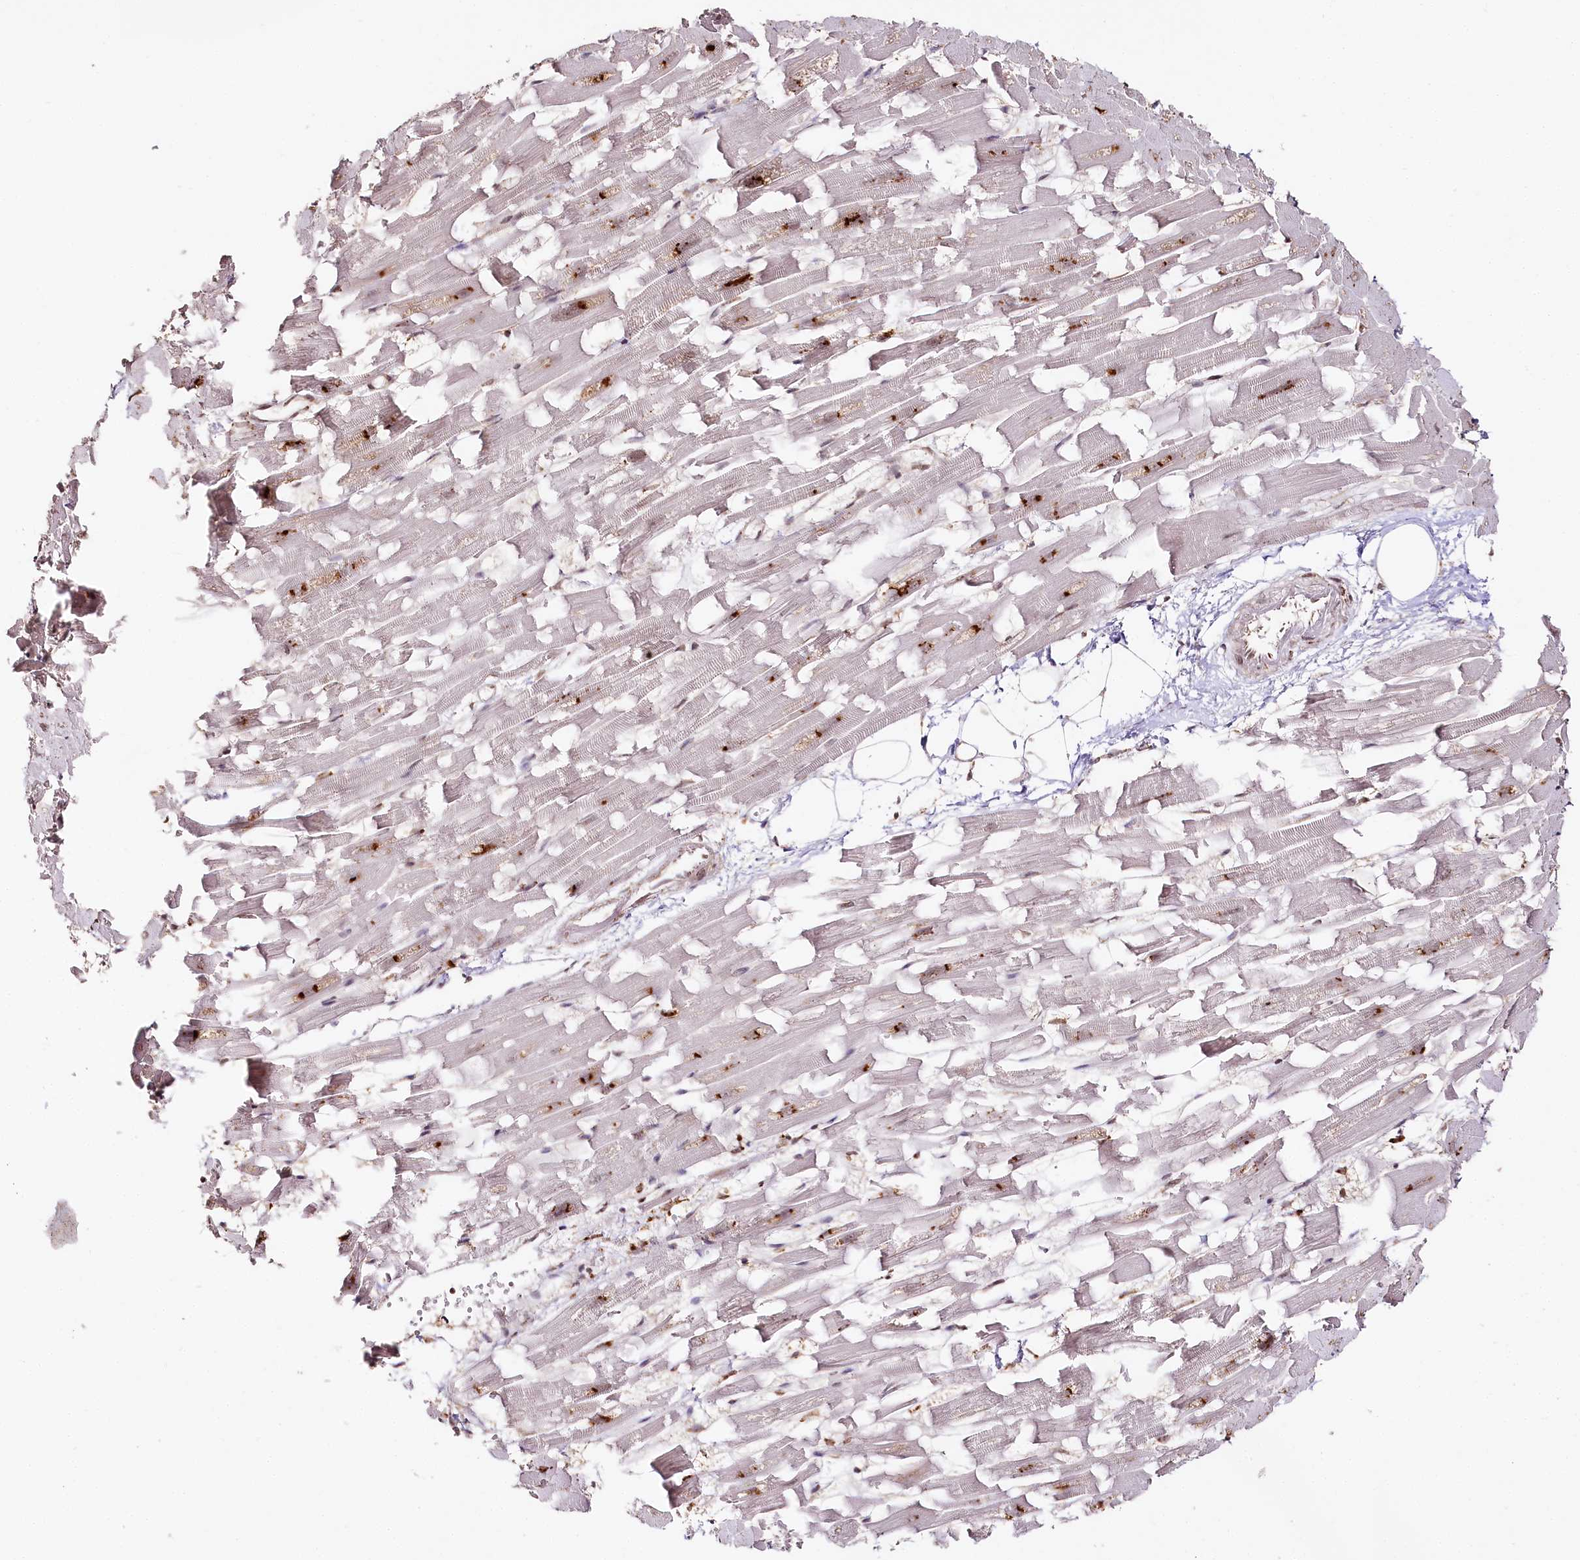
{"staining": {"intensity": "weak", "quantity": "25%-75%", "location": "nuclear"}, "tissue": "heart muscle", "cell_type": "Cardiomyocytes", "image_type": "normal", "snomed": [{"axis": "morphology", "description": "Normal tissue, NOS"}, {"axis": "topography", "description": "Heart"}], "caption": "An IHC photomicrograph of benign tissue is shown. Protein staining in brown labels weak nuclear positivity in heart muscle within cardiomyocytes.", "gene": "CNPY2", "patient": {"sex": "female", "age": 64}}